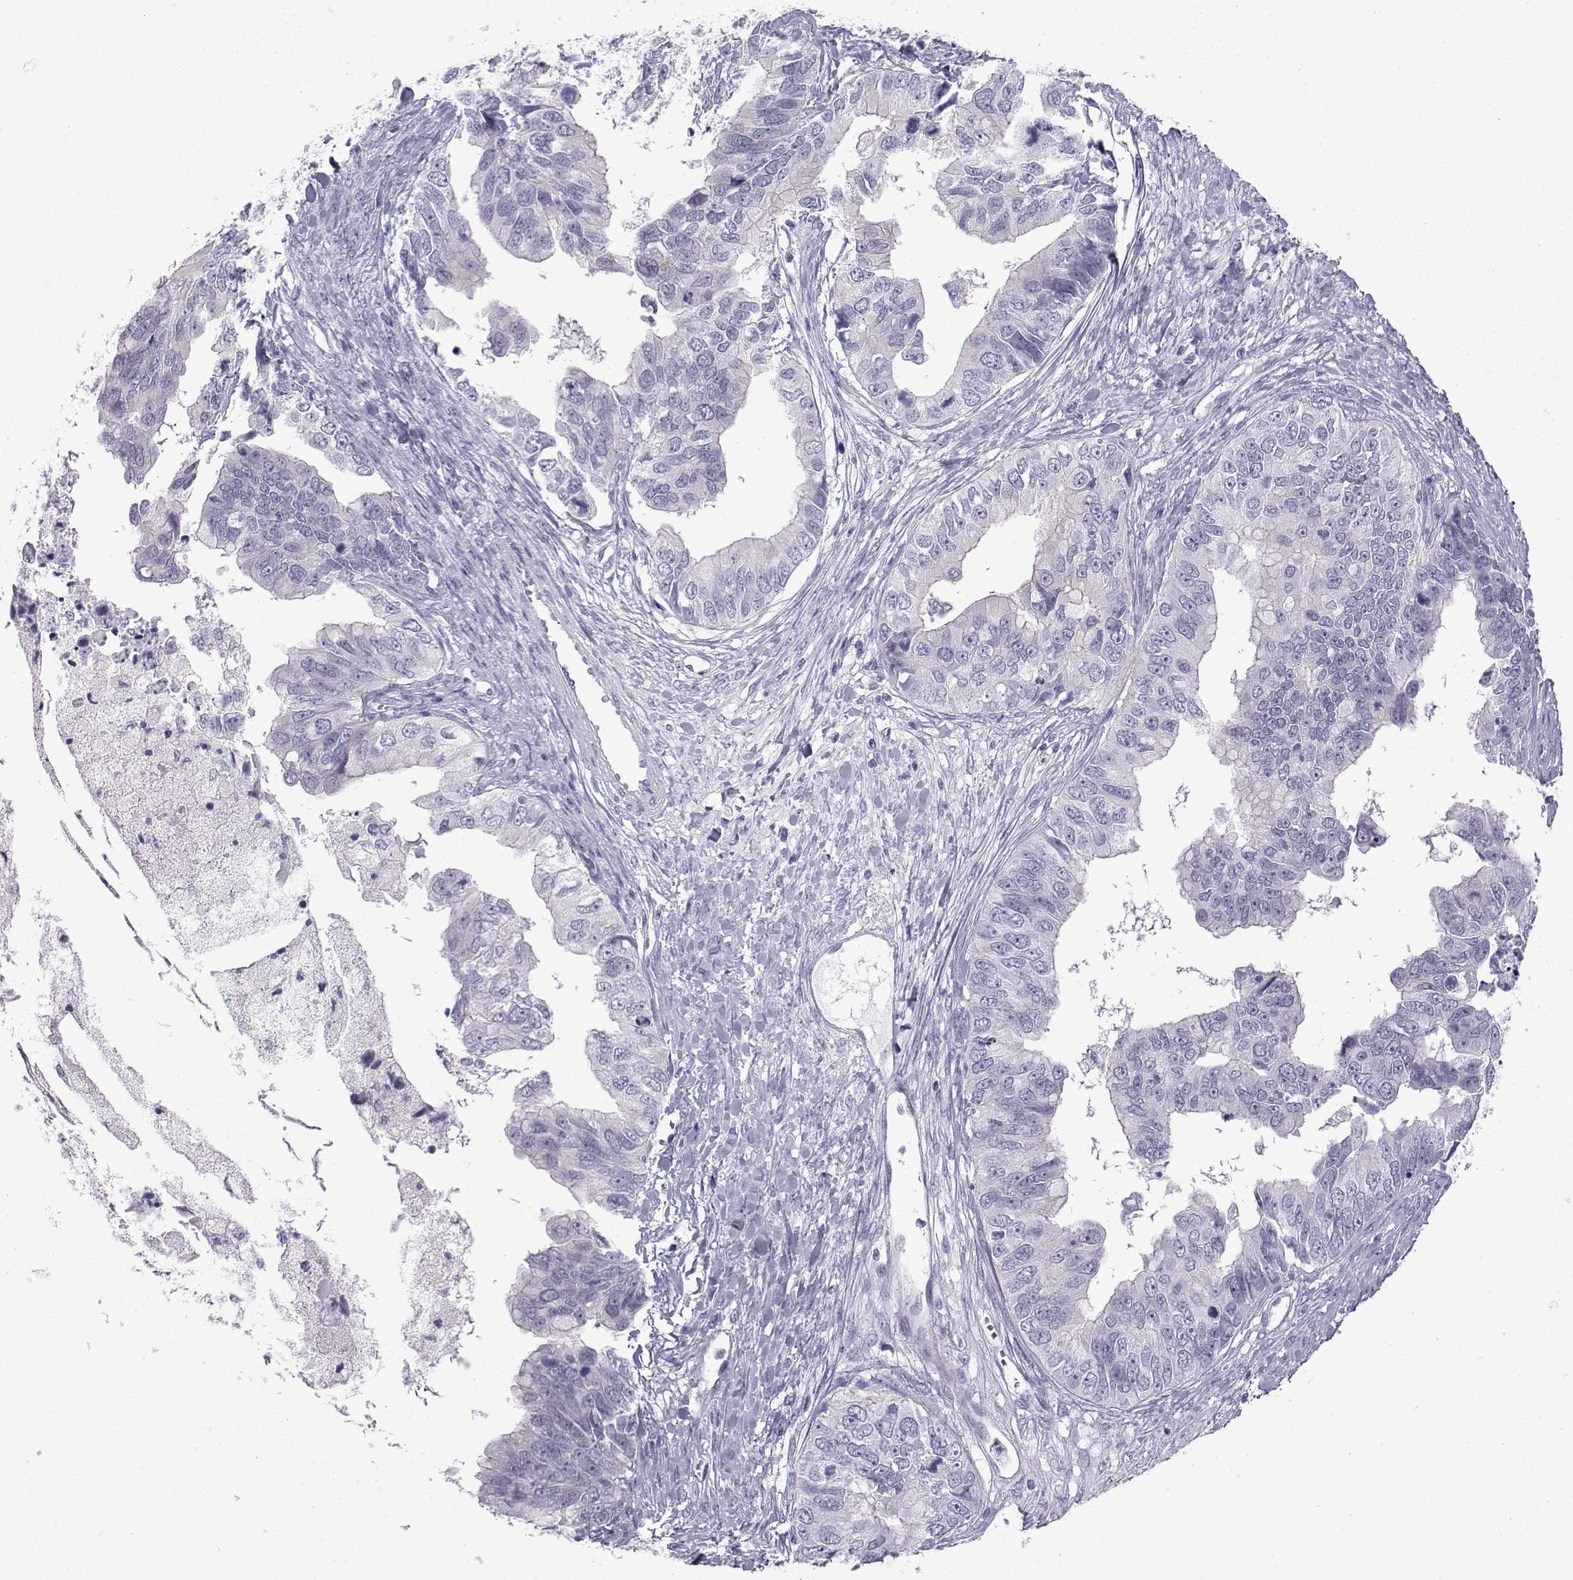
{"staining": {"intensity": "negative", "quantity": "none", "location": "none"}, "tissue": "ovarian cancer", "cell_type": "Tumor cells", "image_type": "cancer", "snomed": [{"axis": "morphology", "description": "Cystadenocarcinoma, mucinous, NOS"}, {"axis": "topography", "description": "Ovary"}], "caption": "IHC of mucinous cystadenocarcinoma (ovarian) exhibits no staining in tumor cells.", "gene": "CFAP53", "patient": {"sex": "female", "age": 76}}